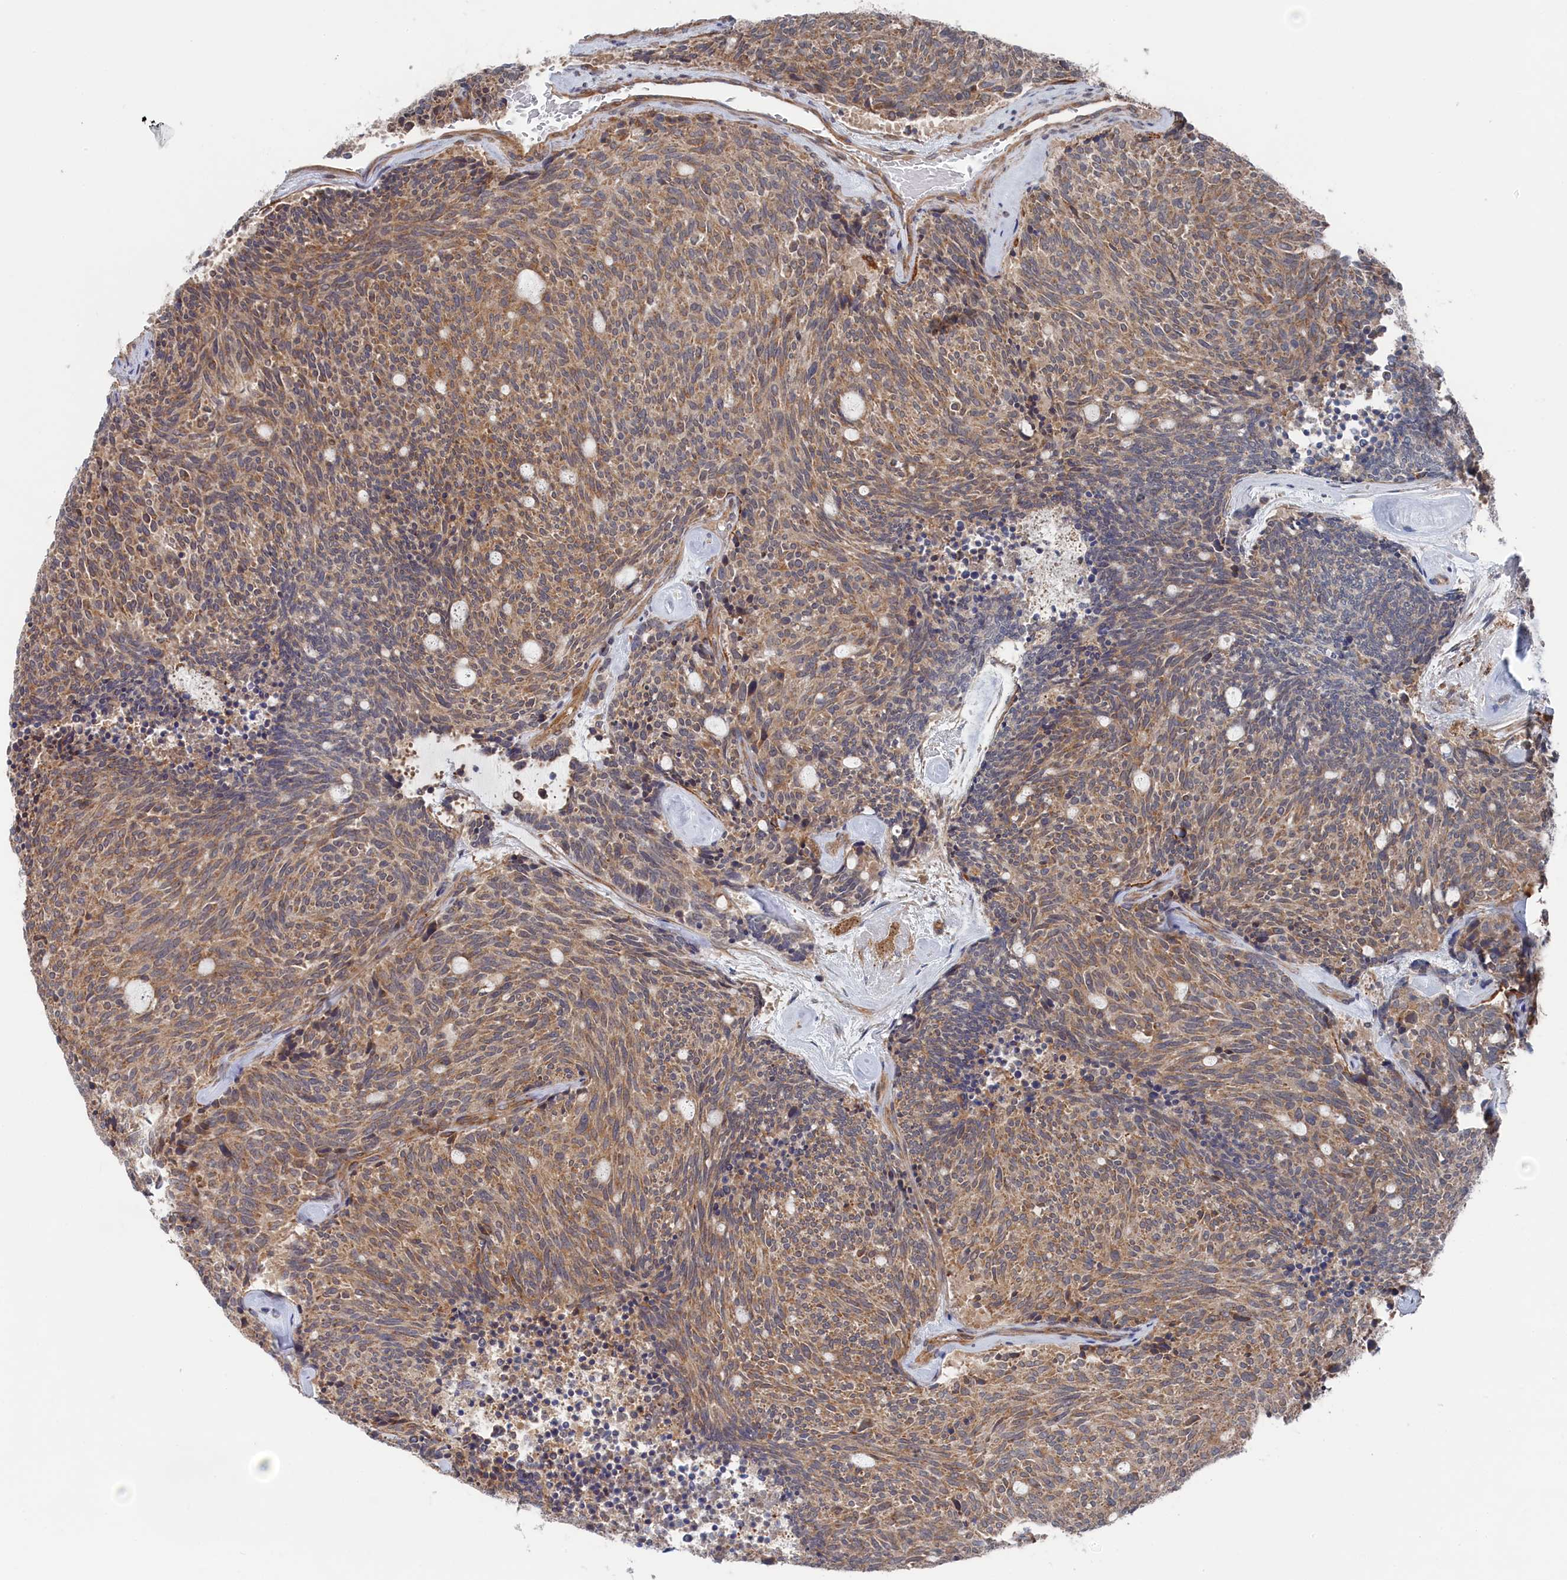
{"staining": {"intensity": "moderate", "quantity": ">75%", "location": "cytoplasmic/membranous"}, "tissue": "carcinoid", "cell_type": "Tumor cells", "image_type": "cancer", "snomed": [{"axis": "morphology", "description": "Carcinoid, malignant, NOS"}, {"axis": "topography", "description": "Pancreas"}], "caption": "DAB (3,3'-diaminobenzidine) immunohistochemical staining of human carcinoid (malignant) displays moderate cytoplasmic/membranous protein expression in about >75% of tumor cells.", "gene": "FILIP1L", "patient": {"sex": "female", "age": 54}}